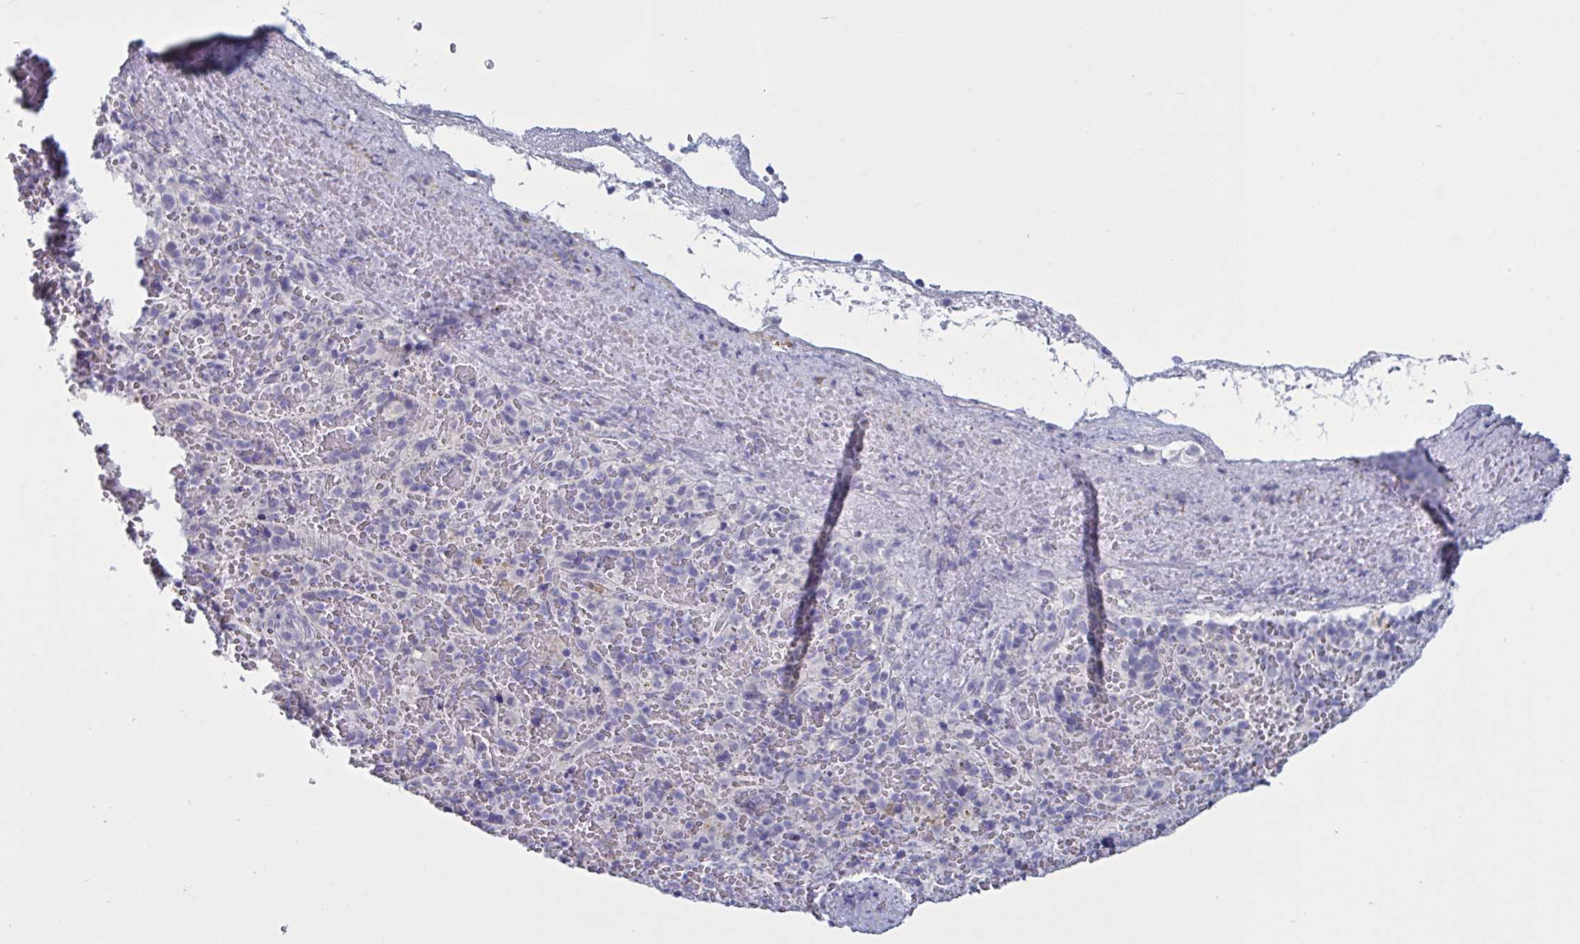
{"staining": {"intensity": "negative", "quantity": "none", "location": "none"}, "tissue": "spleen", "cell_type": "Cells in red pulp", "image_type": "normal", "snomed": [{"axis": "morphology", "description": "Normal tissue, NOS"}, {"axis": "topography", "description": "Spleen"}], "caption": "Photomicrograph shows no significant protein expression in cells in red pulp of normal spleen. (IHC, brightfield microscopy, high magnification).", "gene": "NDUFC2", "patient": {"sex": "female", "age": 50}}